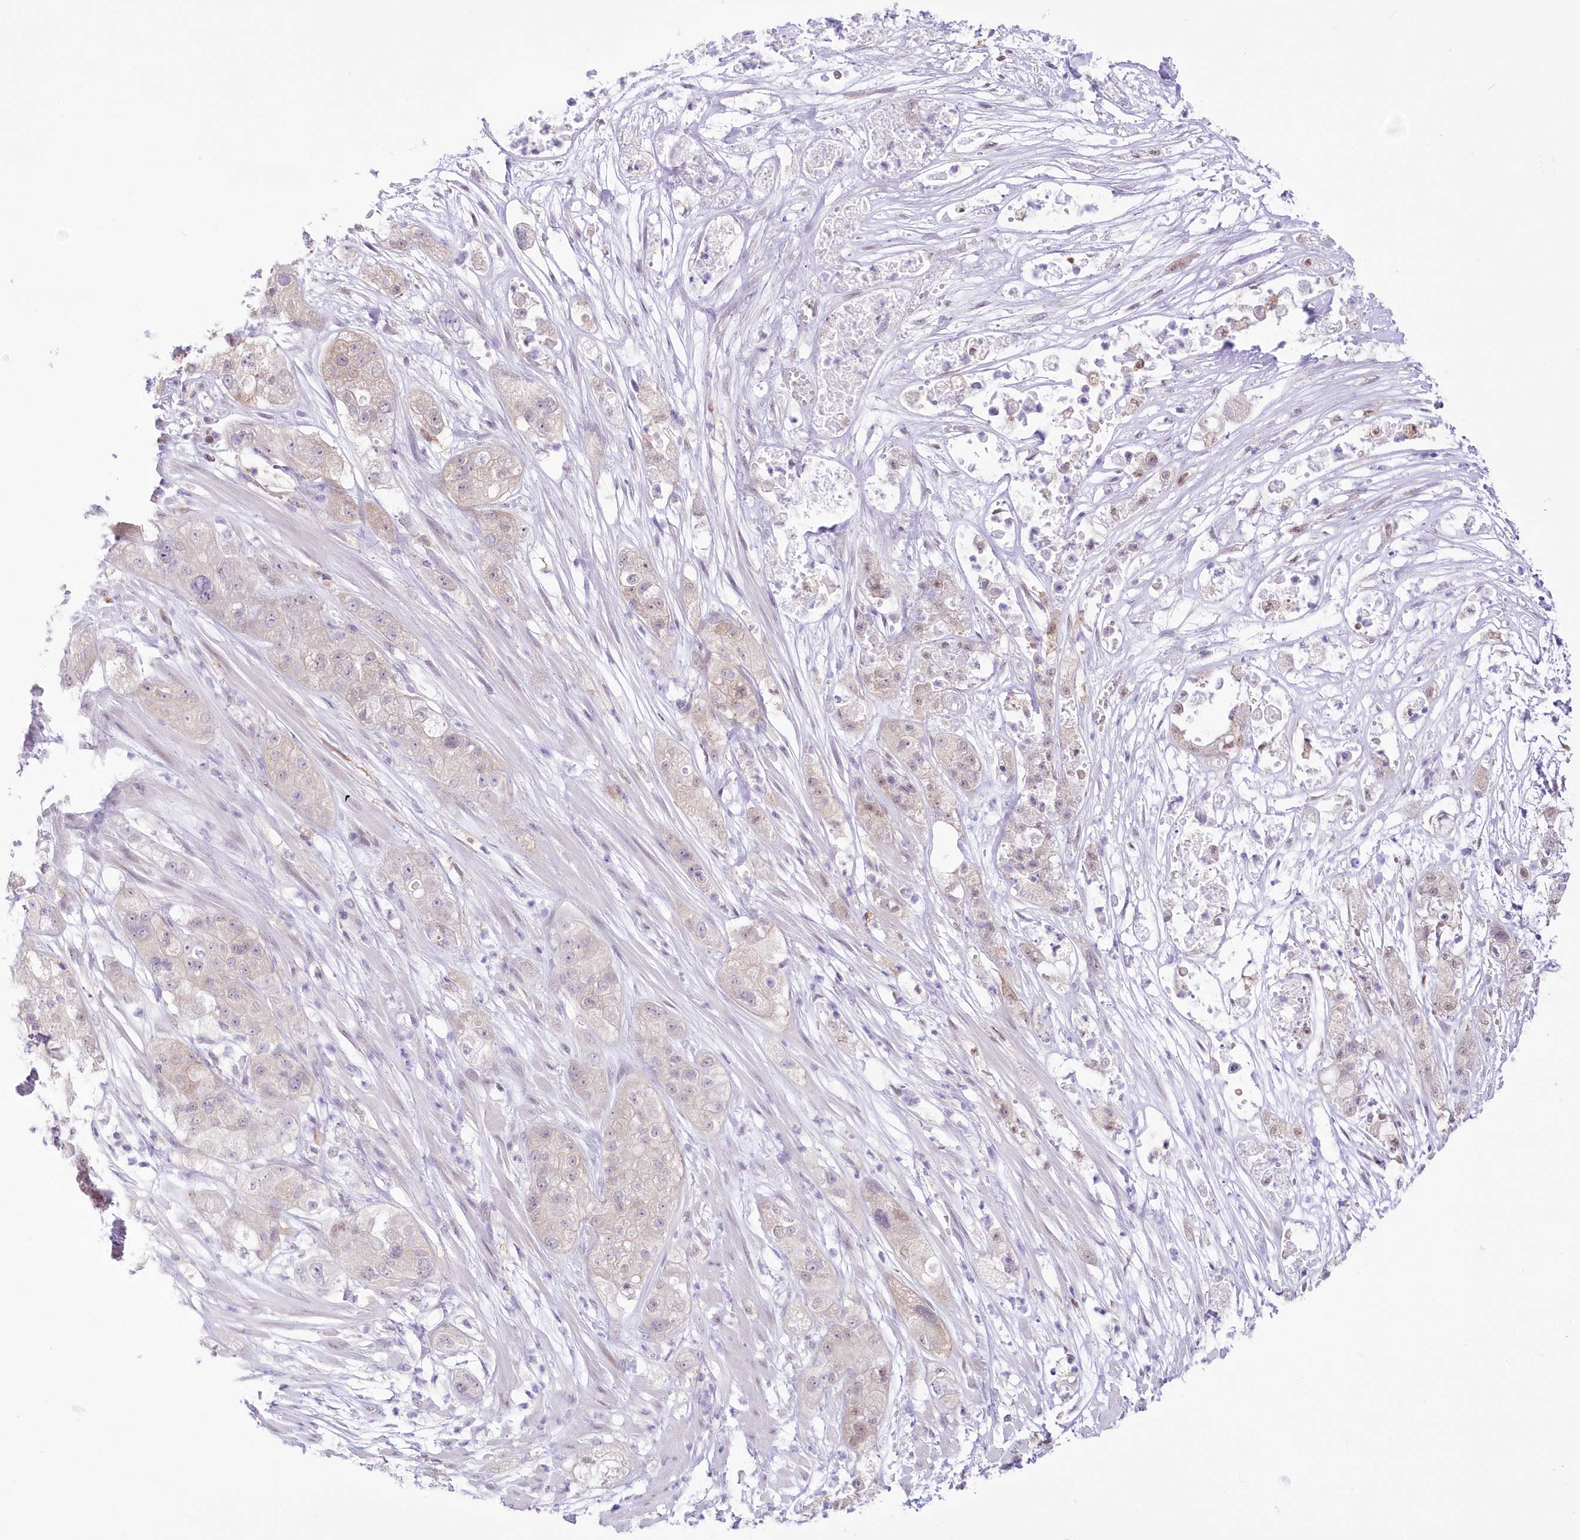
{"staining": {"intensity": "negative", "quantity": "none", "location": "none"}, "tissue": "pancreatic cancer", "cell_type": "Tumor cells", "image_type": "cancer", "snomed": [{"axis": "morphology", "description": "Adenocarcinoma, NOS"}, {"axis": "topography", "description": "Pancreas"}], "caption": "This is an immunohistochemistry (IHC) histopathology image of human pancreatic adenocarcinoma. There is no staining in tumor cells.", "gene": "UBA6", "patient": {"sex": "female", "age": 78}}